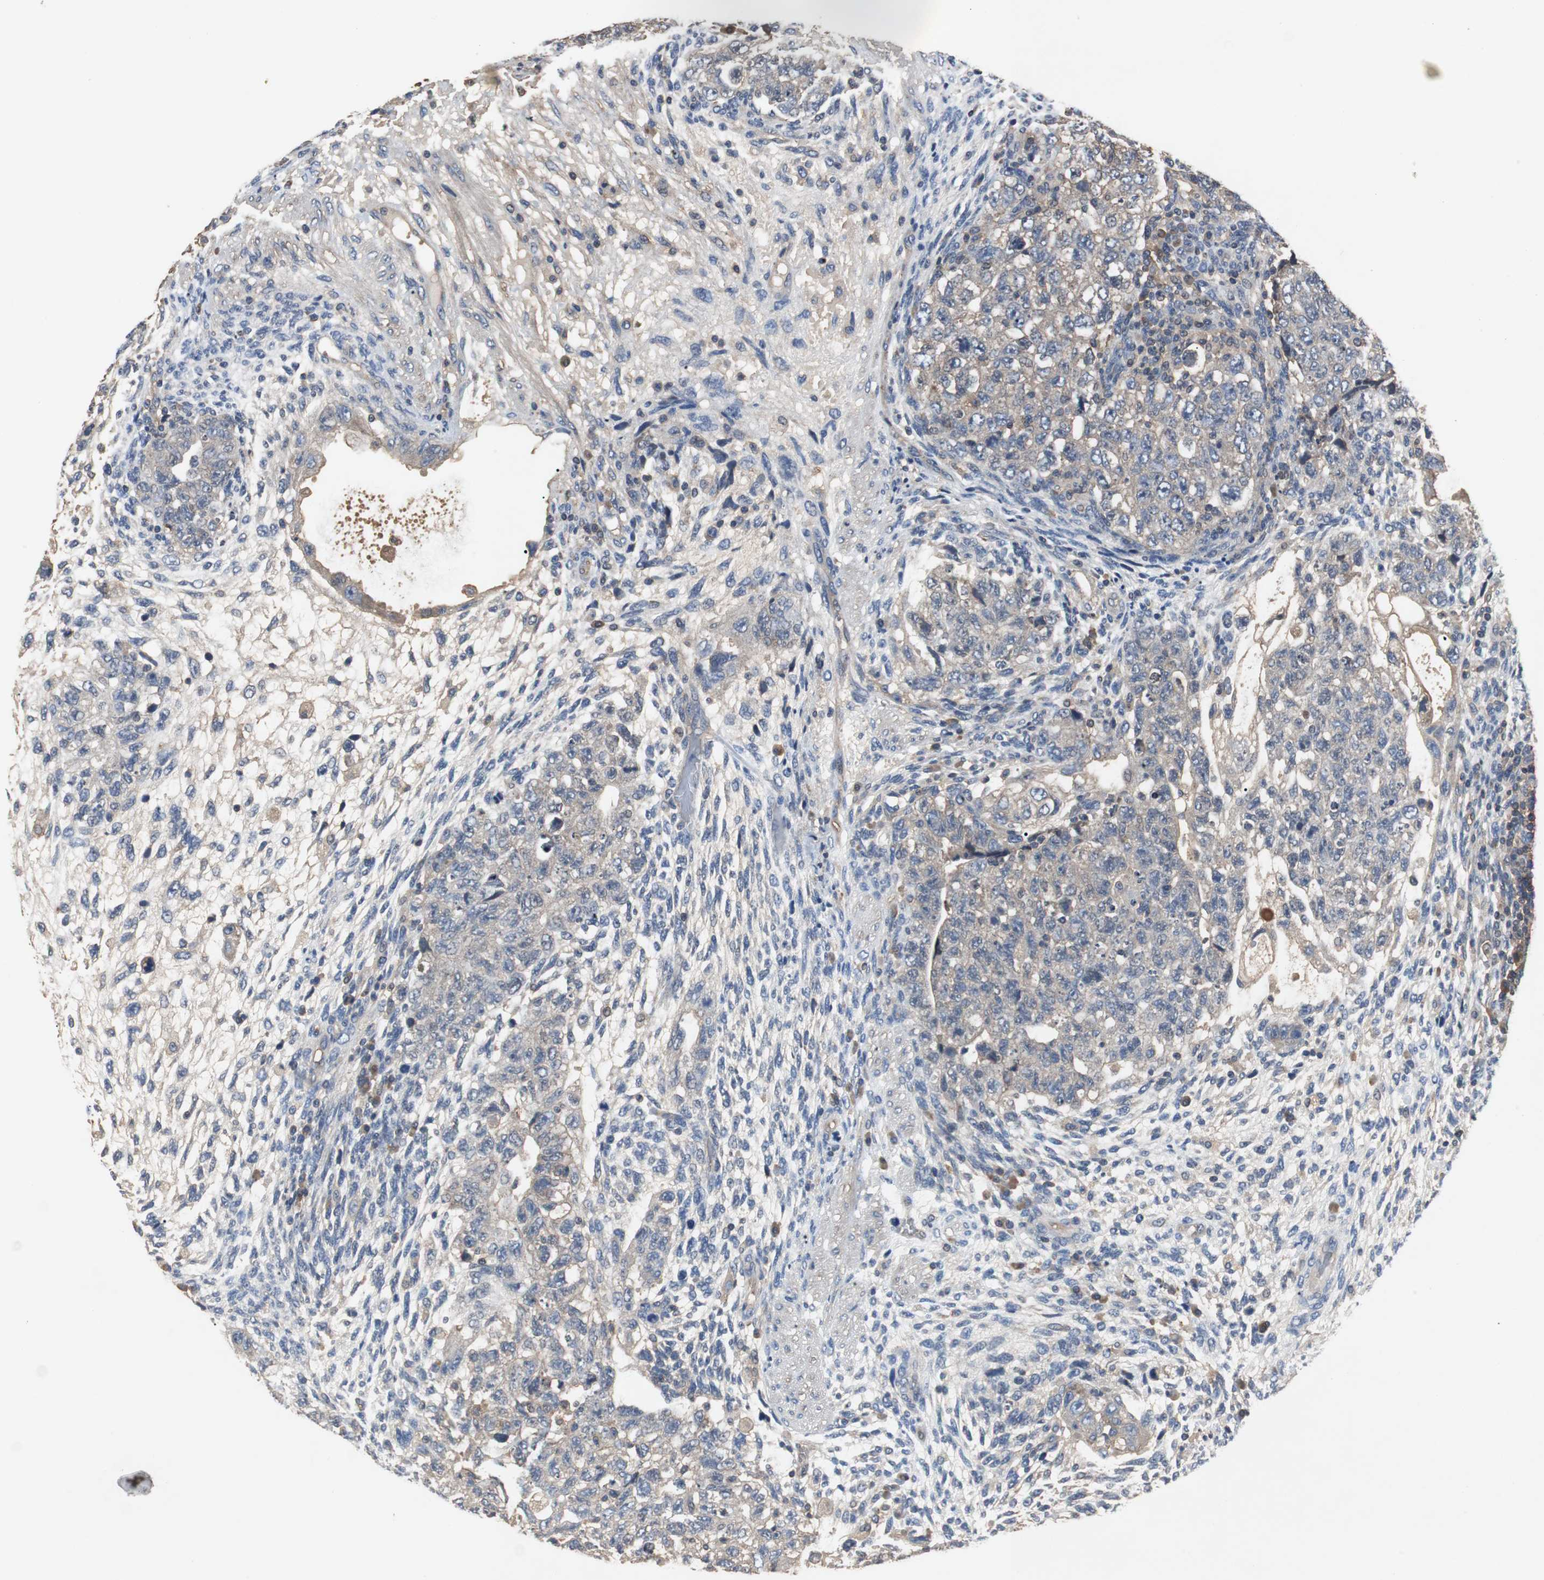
{"staining": {"intensity": "weak", "quantity": "25%-75%", "location": "cytoplasmic/membranous"}, "tissue": "testis cancer", "cell_type": "Tumor cells", "image_type": "cancer", "snomed": [{"axis": "morphology", "description": "Normal tissue, NOS"}, {"axis": "morphology", "description": "Carcinoma, Embryonal, NOS"}, {"axis": "topography", "description": "Testis"}], "caption": "Weak cytoplasmic/membranous protein staining is seen in approximately 25%-75% of tumor cells in testis cancer. Immunohistochemistry (ihc) stains the protein in brown and the nuclei are stained blue.", "gene": "TNFRSF14", "patient": {"sex": "male", "age": 36}}